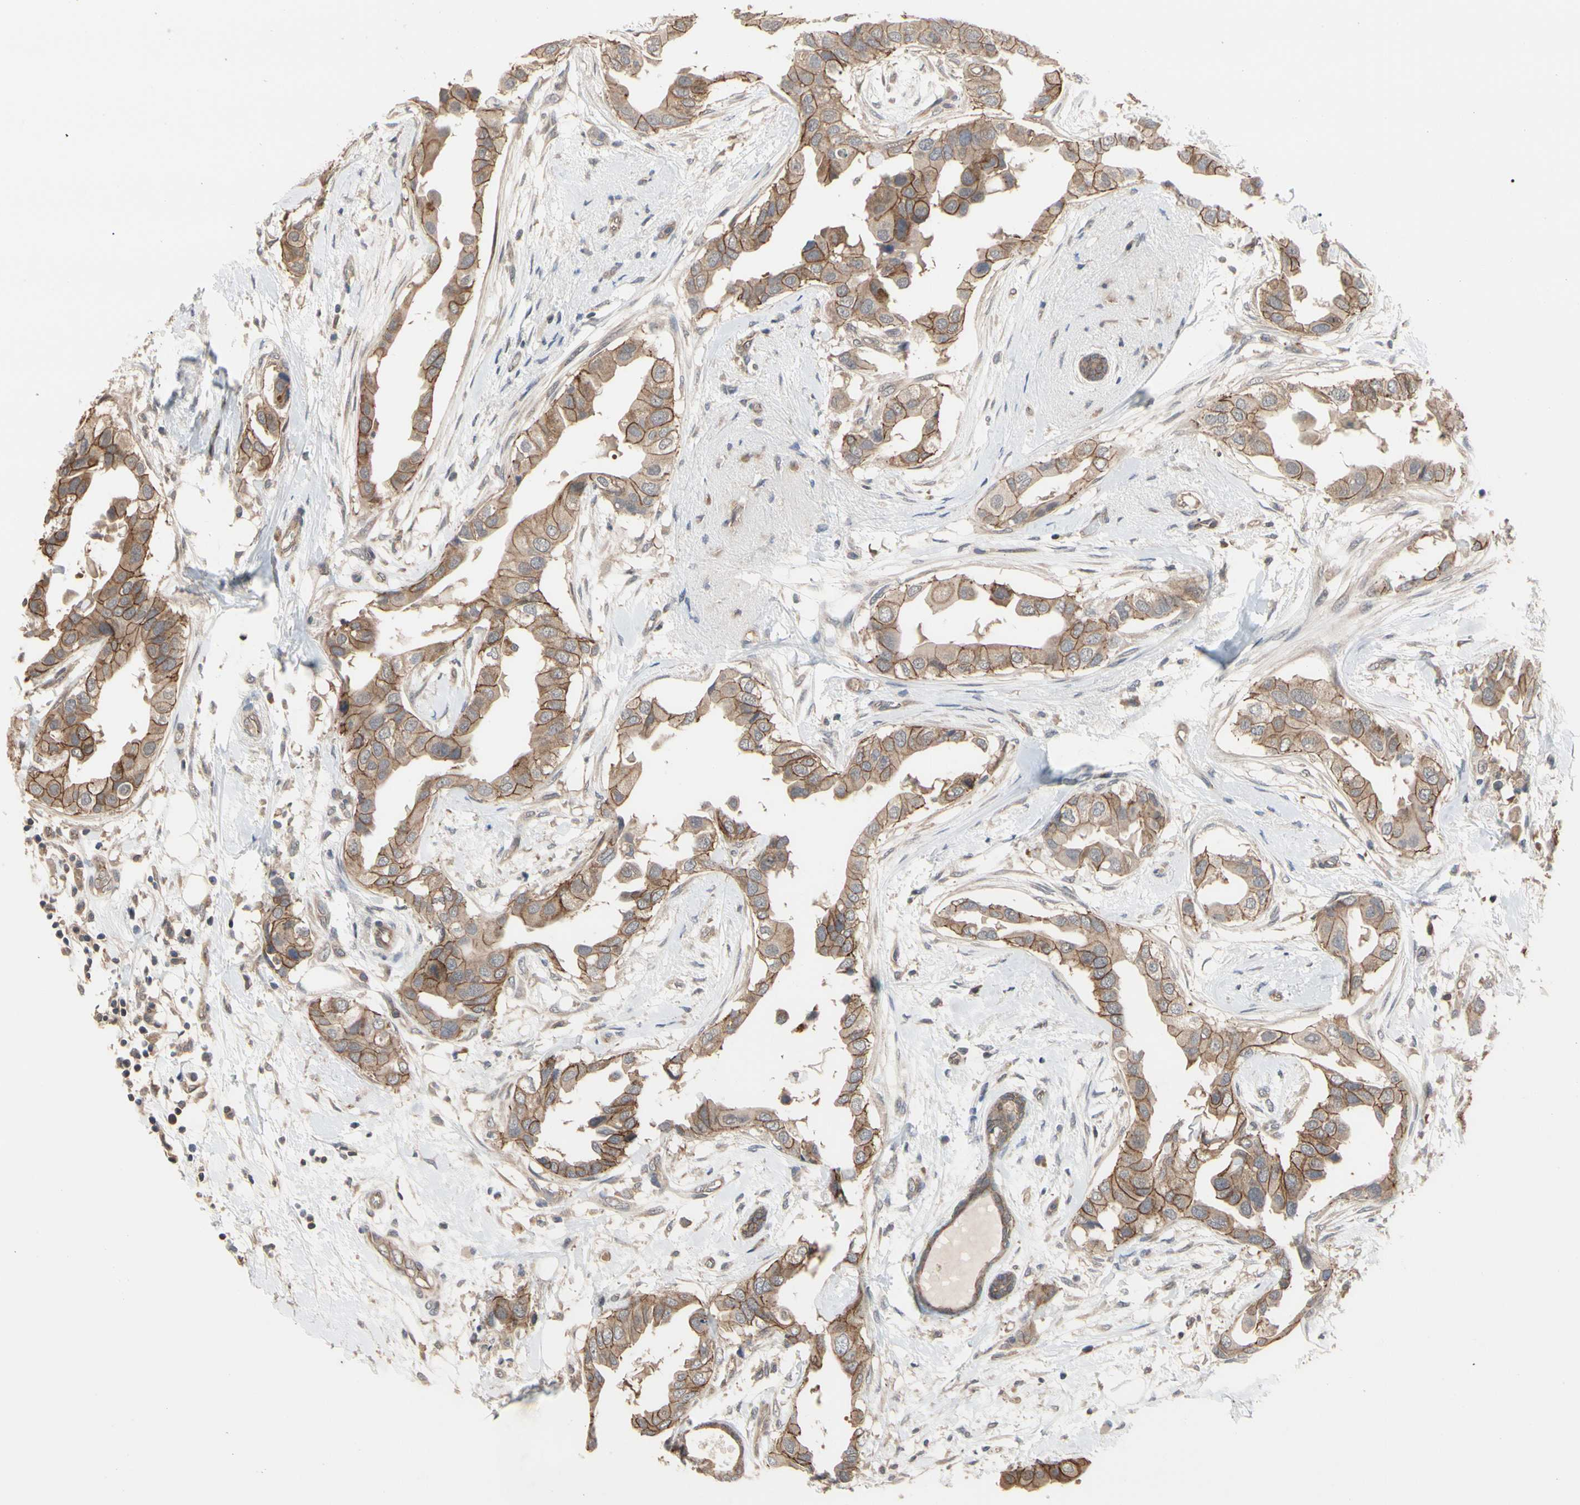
{"staining": {"intensity": "moderate", "quantity": ">75%", "location": "cytoplasmic/membranous"}, "tissue": "breast cancer", "cell_type": "Tumor cells", "image_type": "cancer", "snomed": [{"axis": "morphology", "description": "Duct carcinoma"}, {"axis": "topography", "description": "Breast"}], "caption": "Human infiltrating ductal carcinoma (breast) stained with a protein marker shows moderate staining in tumor cells.", "gene": "DPP8", "patient": {"sex": "female", "age": 40}}